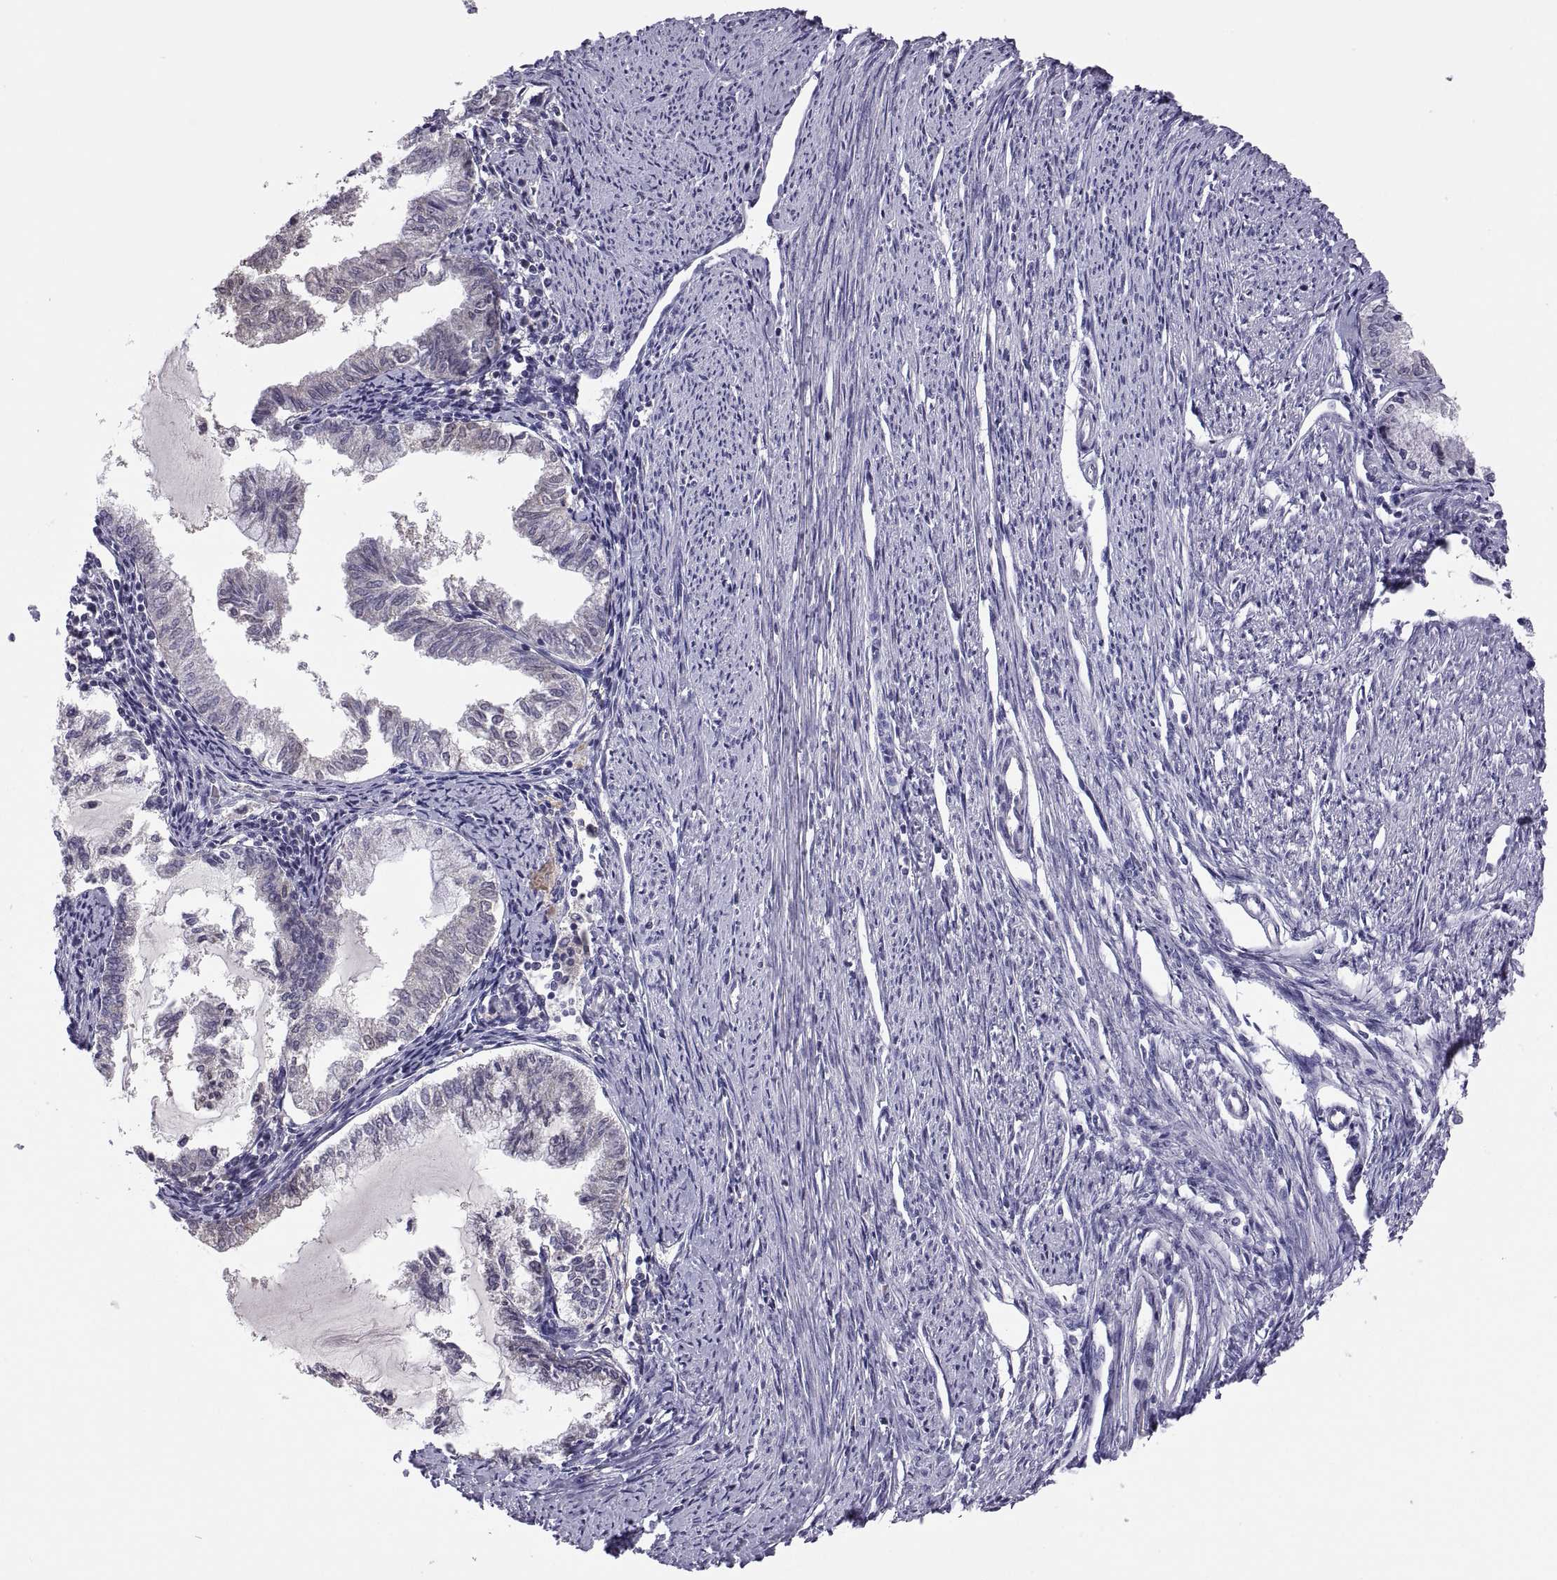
{"staining": {"intensity": "negative", "quantity": "none", "location": "none"}, "tissue": "endometrial cancer", "cell_type": "Tumor cells", "image_type": "cancer", "snomed": [{"axis": "morphology", "description": "Adenocarcinoma, NOS"}, {"axis": "topography", "description": "Endometrium"}], "caption": "DAB immunohistochemical staining of human adenocarcinoma (endometrial) demonstrates no significant positivity in tumor cells.", "gene": "FGF9", "patient": {"sex": "female", "age": 79}}